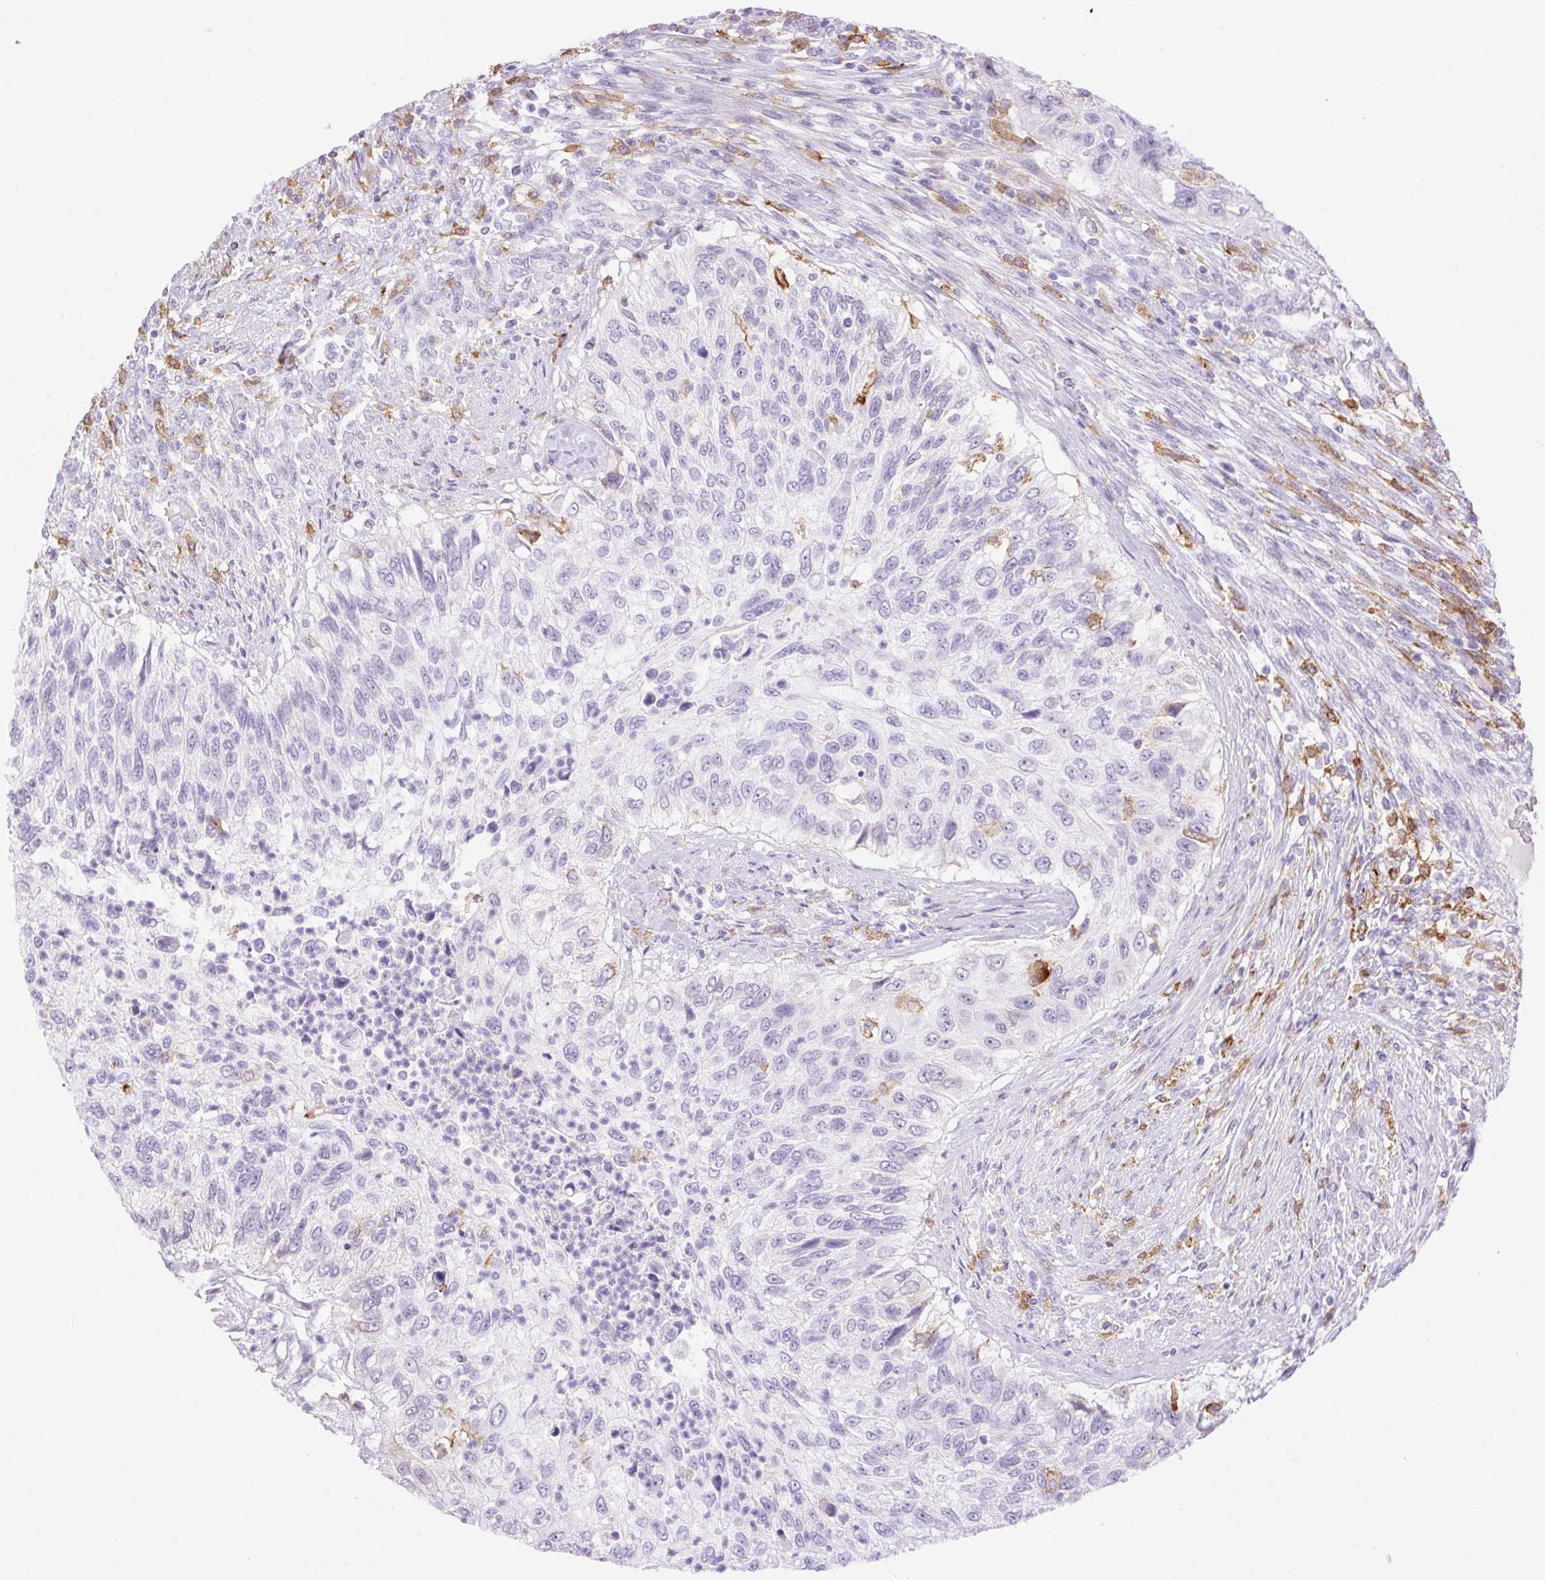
{"staining": {"intensity": "negative", "quantity": "none", "location": "none"}, "tissue": "urothelial cancer", "cell_type": "Tumor cells", "image_type": "cancer", "snomed": [{"axis": "morphology", "description": "Urothelial carcinoma, High grade"}, {"axis": "topography", "description": "Urinary bladder"}], "caption": "Urothelial cancer was stained to show a protein in brown. There is no significant positivity in tumor cells.", "gene": "SIGLEC1", "patient": {"sex": "female", "age": 60}}